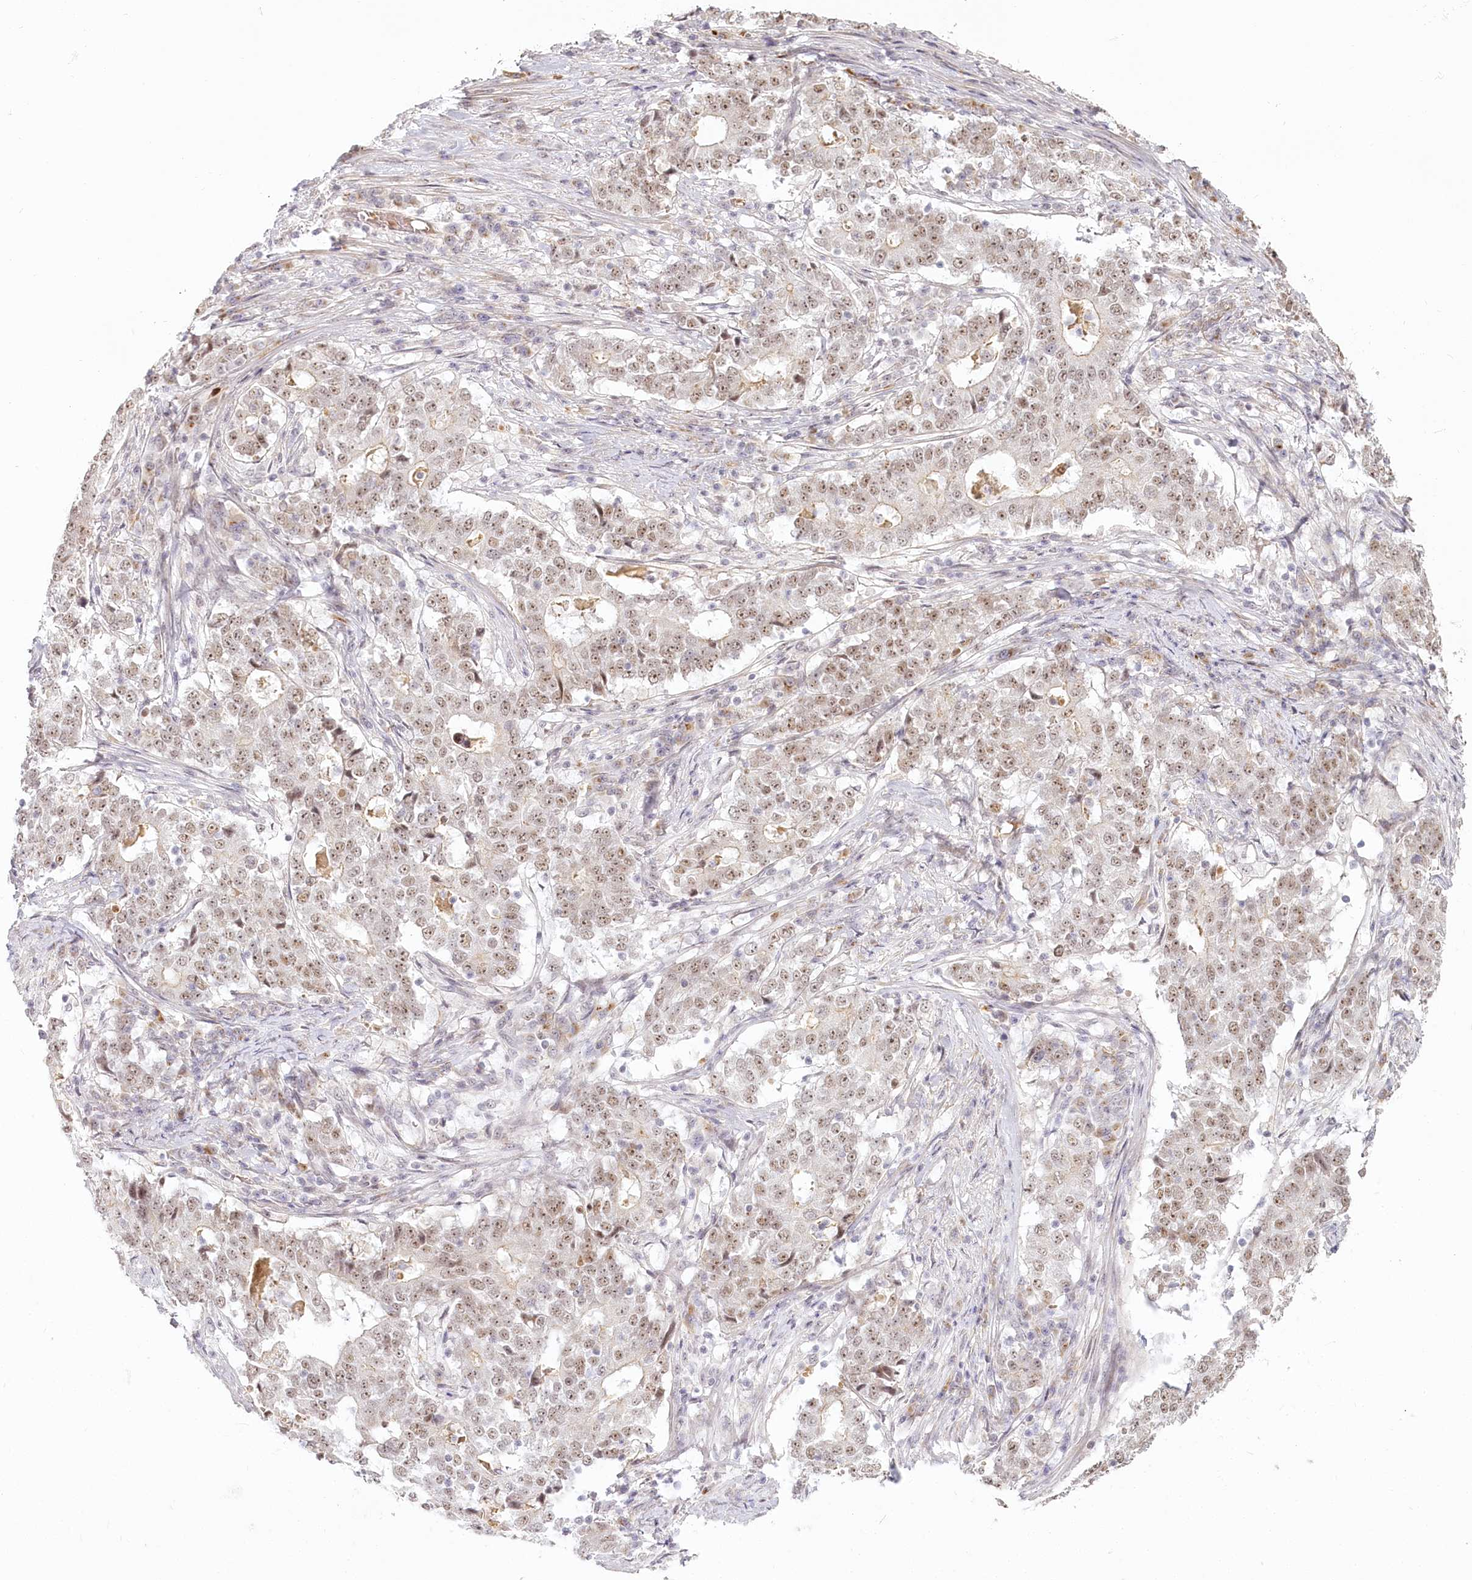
{"staining": {"intensity": "moderate", "quantity": ">75%", "location": "nuclear"}, "tissue": "stomach cancer", "cell_type": "Tumor cells", "image_type": "cancer", "snomed": [{"axis": "morphology", "description": "Adenocarcinoma, NOS"}, {"axis": "topography", "description": "Stomach"}], "caption": "DAB (3,3'-diaminobenzidine) immunohistochemical staining of adenocarcinoma (stomach) displays moderate nuclear protein staining in approximately >75% of tumor cells.", "gene": "EXOSC7", "patient": {"sex": "male", "age": 59}}